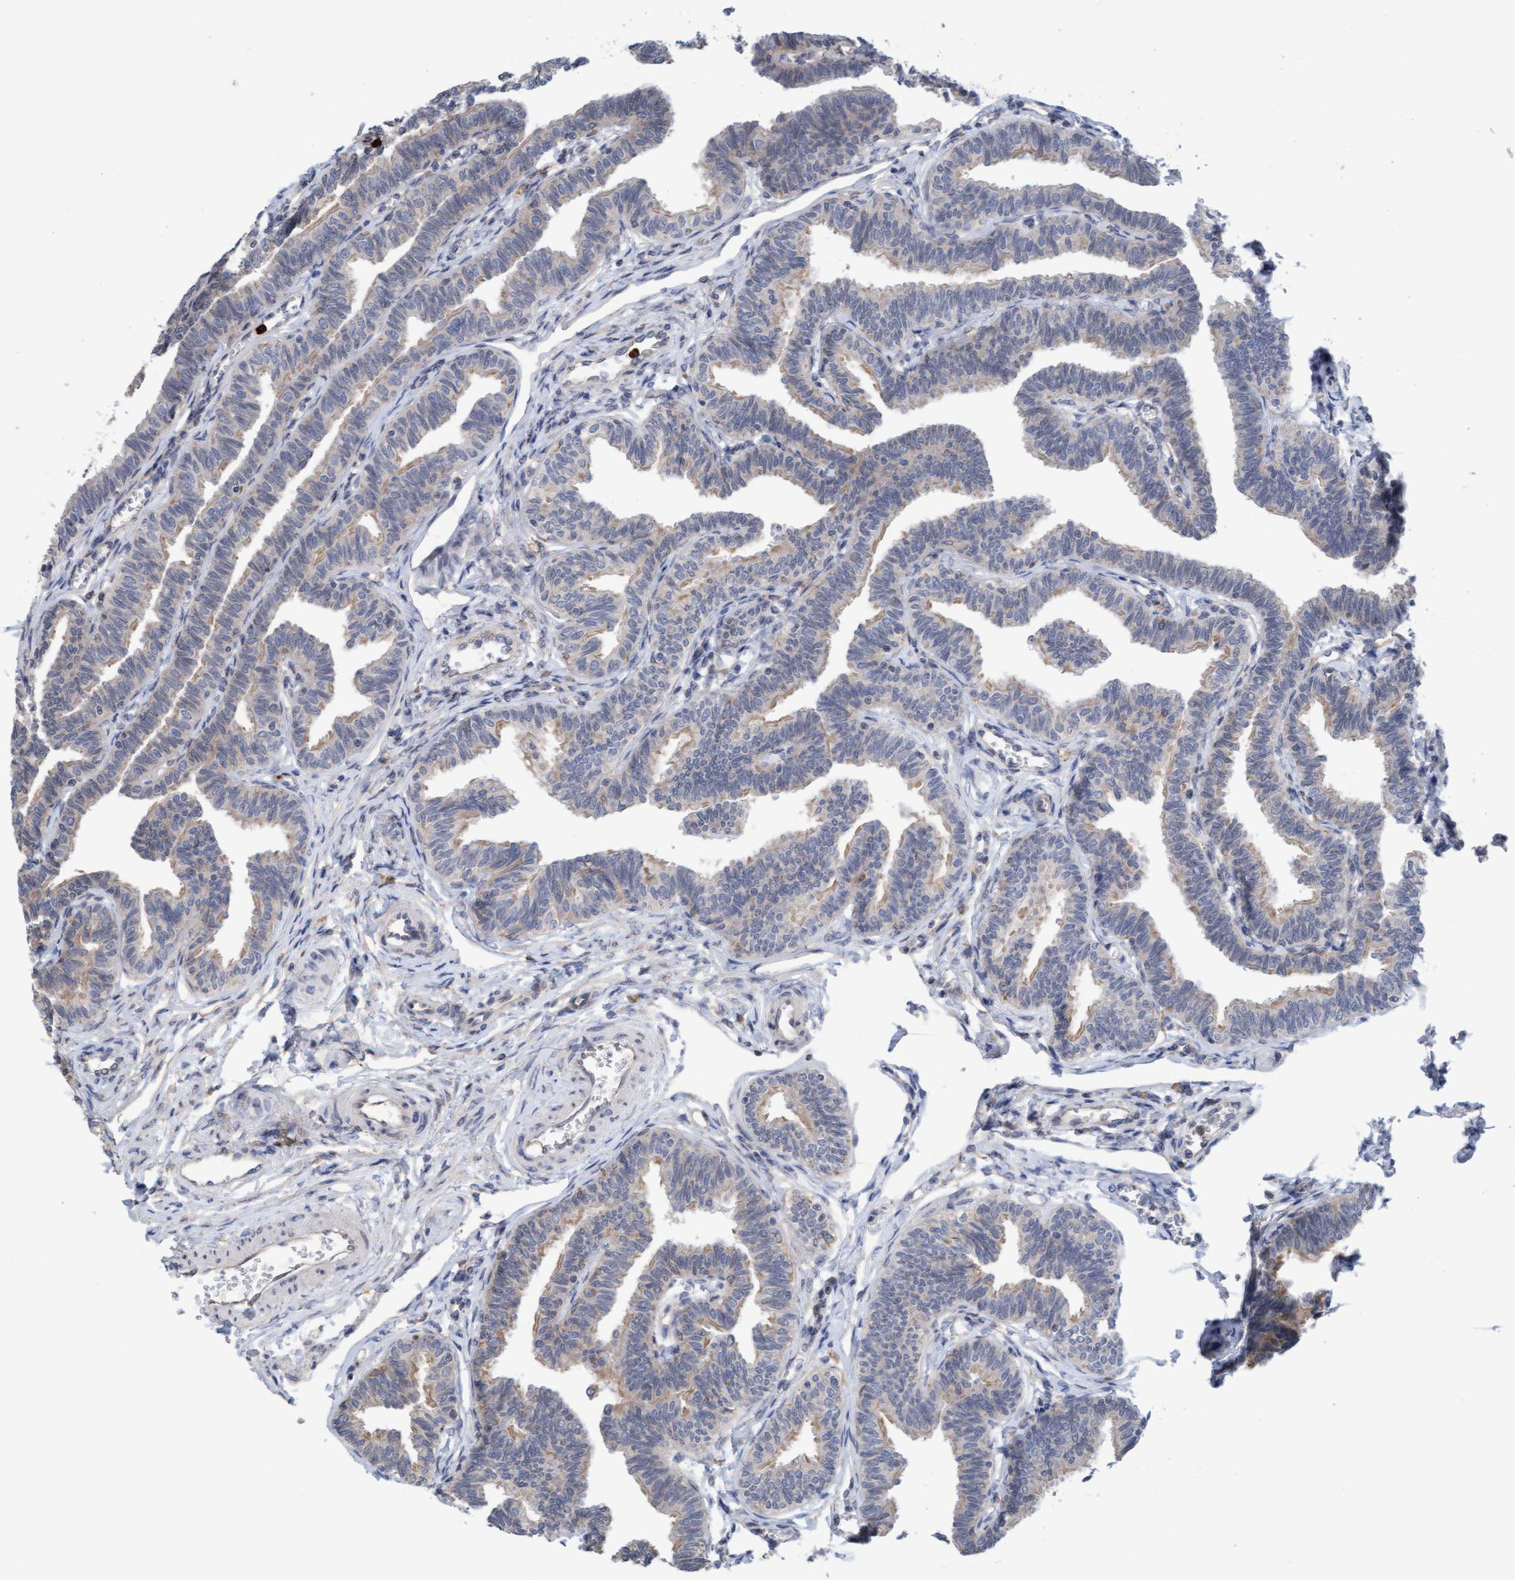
{"staining": {"intensity": "weak", "quantity": "25%-75%", "location": "cytoplasmic/membranous"}, "tissue": "fallopian tube", "cell_type": "Glandular cells", "image_type": "normal", "snomed": [{"axis": "morphology", "description": "Normal tissue, NOS"}, {"axis": "topography", "description": "Fallopian tube"}, {"axis": "topography", "description": "Ovary"}], "caption": "Weak cytoplasmic/membranous expression for a protein is seen in about 25%-75% of glandular cells of benign fallopian tube using immunohistochemistry (IHC).", "gene": "MMP8", "patient": {"sex": "female", "age": 23}}